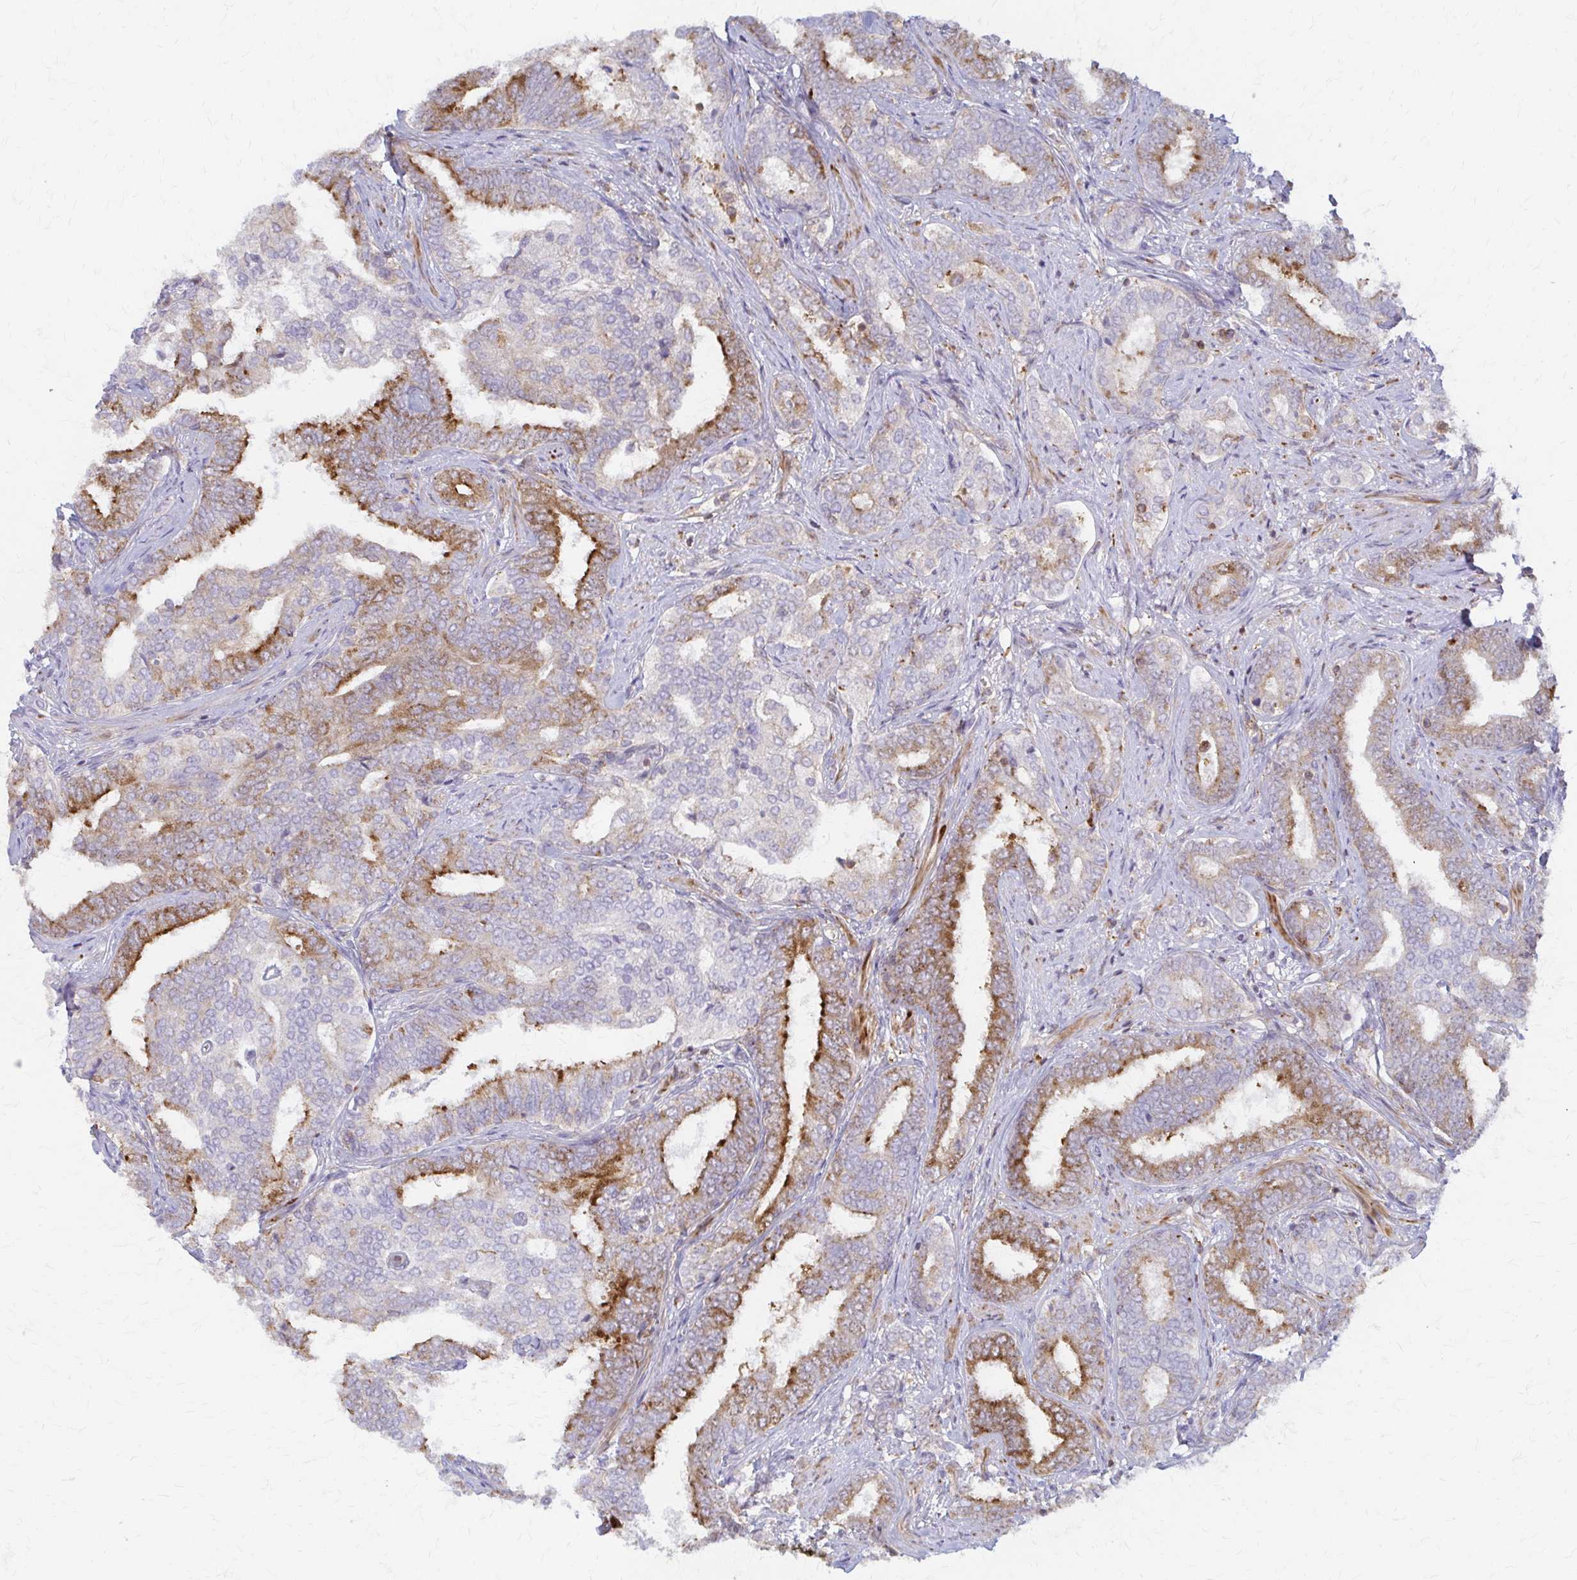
{"staining": {"intensity": "strong", "quantity": "25%-75%", "location": "cytoplasmic/membranous"}, "tissue": "prostate cancer", "cell_type": "Tumor cells", "image_type": "cancer", "snomed": [{"axis": "morphology", "description": "Adenocarcinoma, High grade"}, {"axis": "topography", "description": "Prostate"}], "caption": "This histopathology image exhibits prostate cancer stained with IHC to label a protein in brown. The cytoplasmic/membranous of tumor cells show strong positivity for the protein. Nuclei are counter-stained blue.", "gene": "ARHGAP35", "patient": {"sex": "male", "age": 72}}